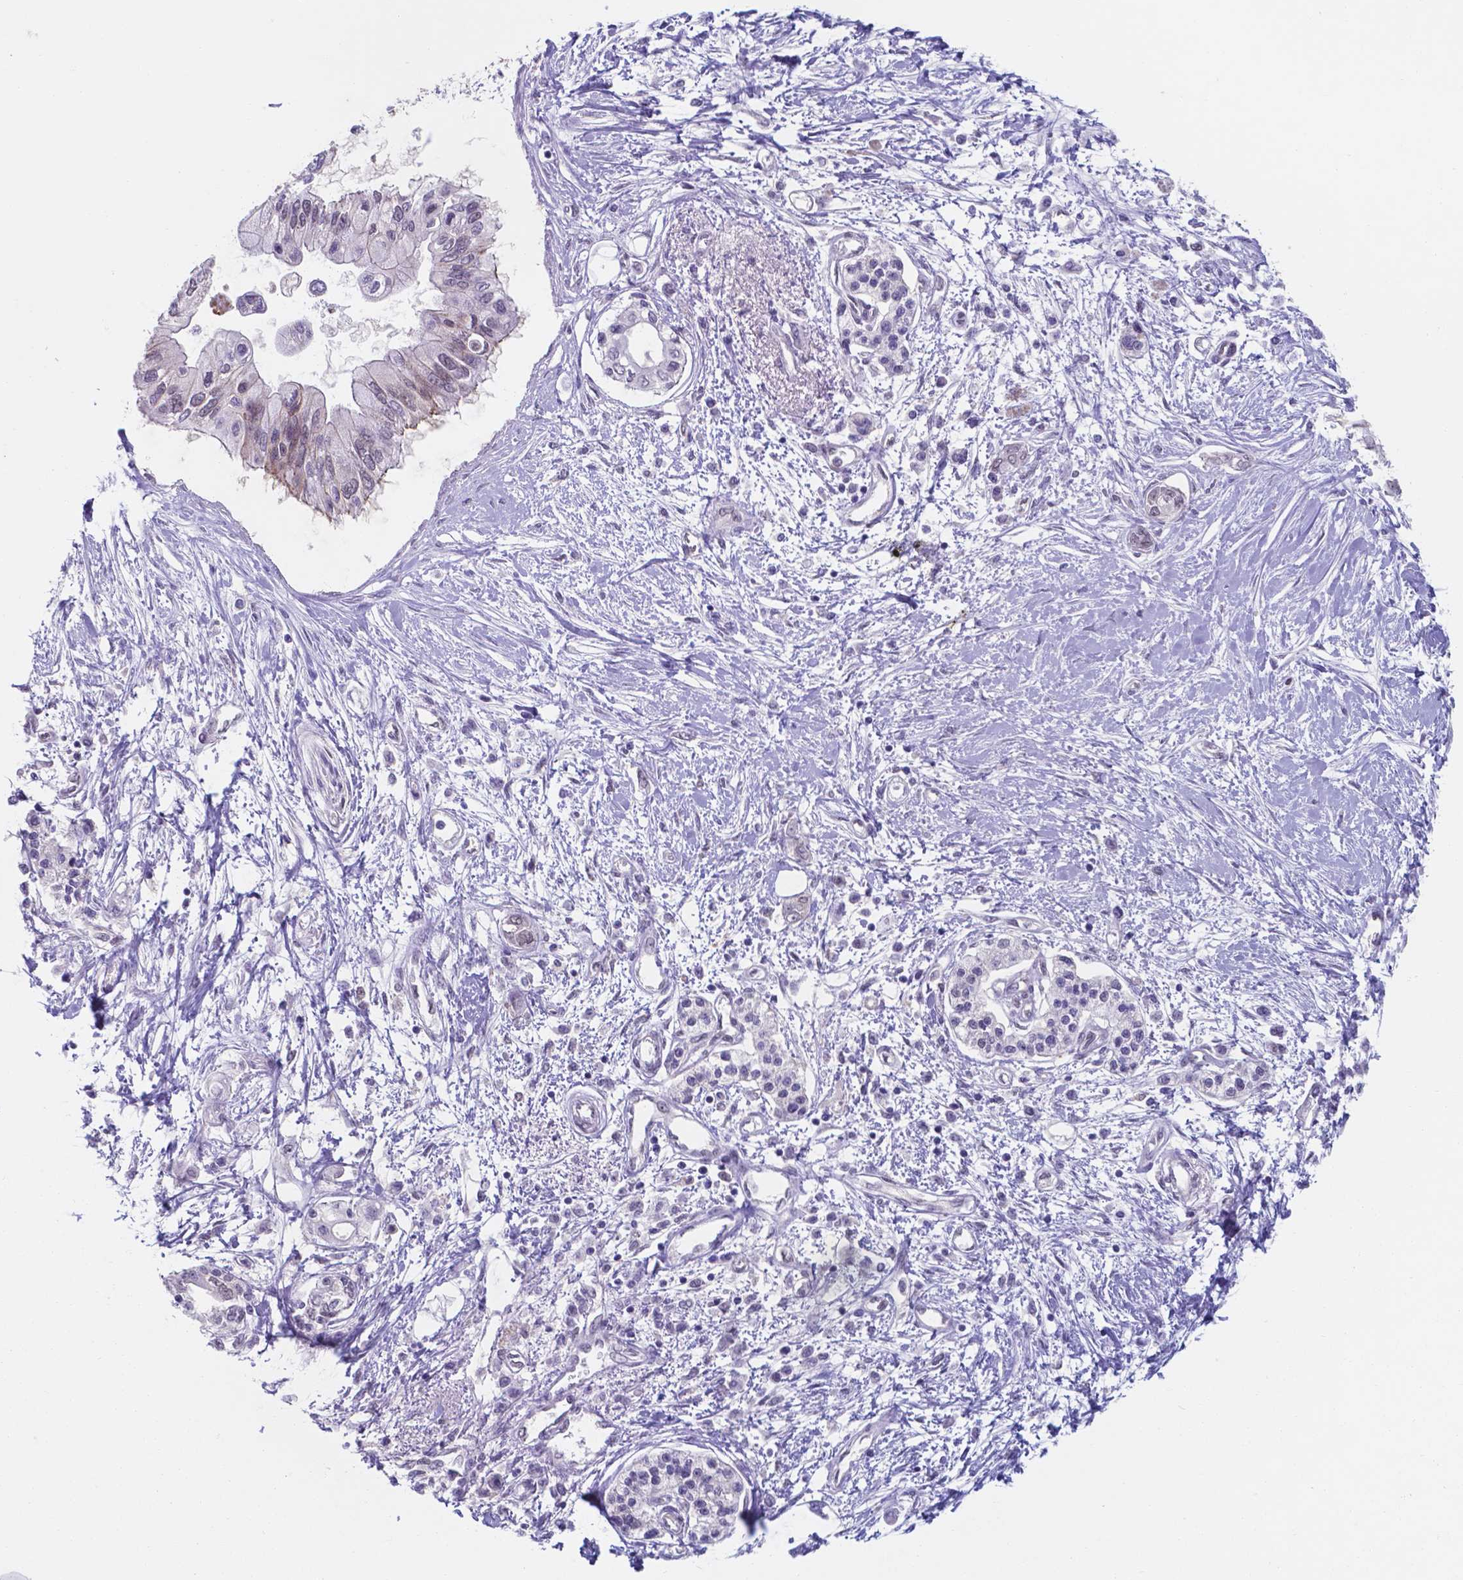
{"staining": {"intensity": "weak", "quantity": "25%-75%", "location": "cytoplasmic/membranous"}, "tissue": "pancreatic cancer", "cell_type": "Tumor cells", "image_type": "cancer", "snomed": [{"axis": "morphology", "description": "Adenocarcinoma, NOS"}, {"axis": "topography", "description": "Pancreas"}], "caption": "Protein positivity by IHC demonstrates weak cytoplasmic/membranous staining in about 25%-75% of tumor cells in pancreatic cancer (adenocarcinoma). Nuclei are stained in blue.", "gene": "UBE2E2", "patient": {"sex": "female", "age": 77}}